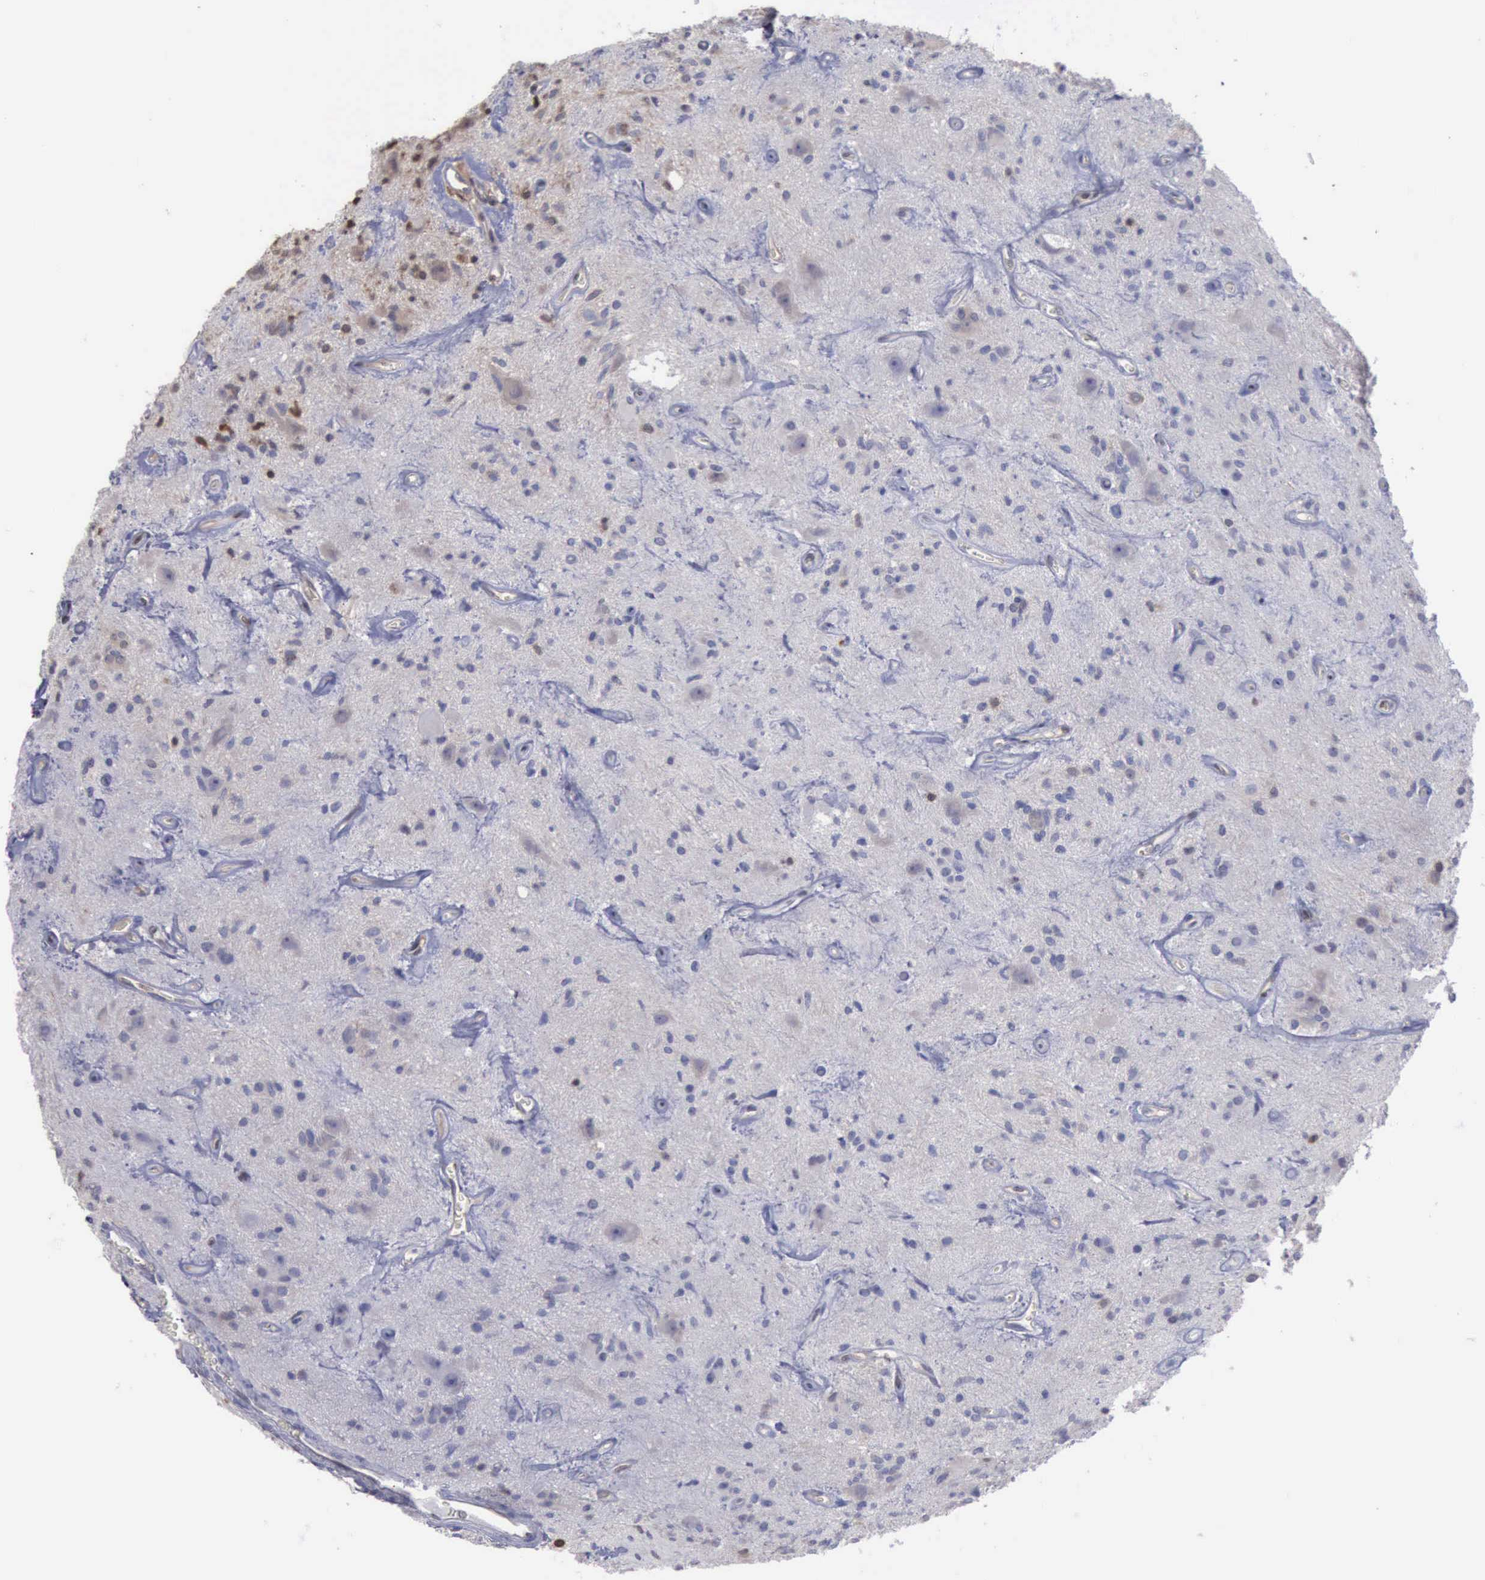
{"staining": {"intensity": "moderate", "quantity": "<25%", "location": "nuclear"}, "tissue": "glioma", "cell_type": "Tumor cells", "image_type": "cancer", "snomed": [{"axis": "morphology", "description": "Glioma, malignant, Low grade"}, {"axis": "topography", "description": "Brain"}], "caption": "Protein expression analysis of human malignant low-grade glioma reveals moderate nuclear positivity in approximately <25% of tumor cells. (DAB (3,3'-diaminobenzidine) IHC, brown staining for protein, blue staining for nuclei).", "gene": "STAT1", "patient": {"sex": "female", "age": 15}}